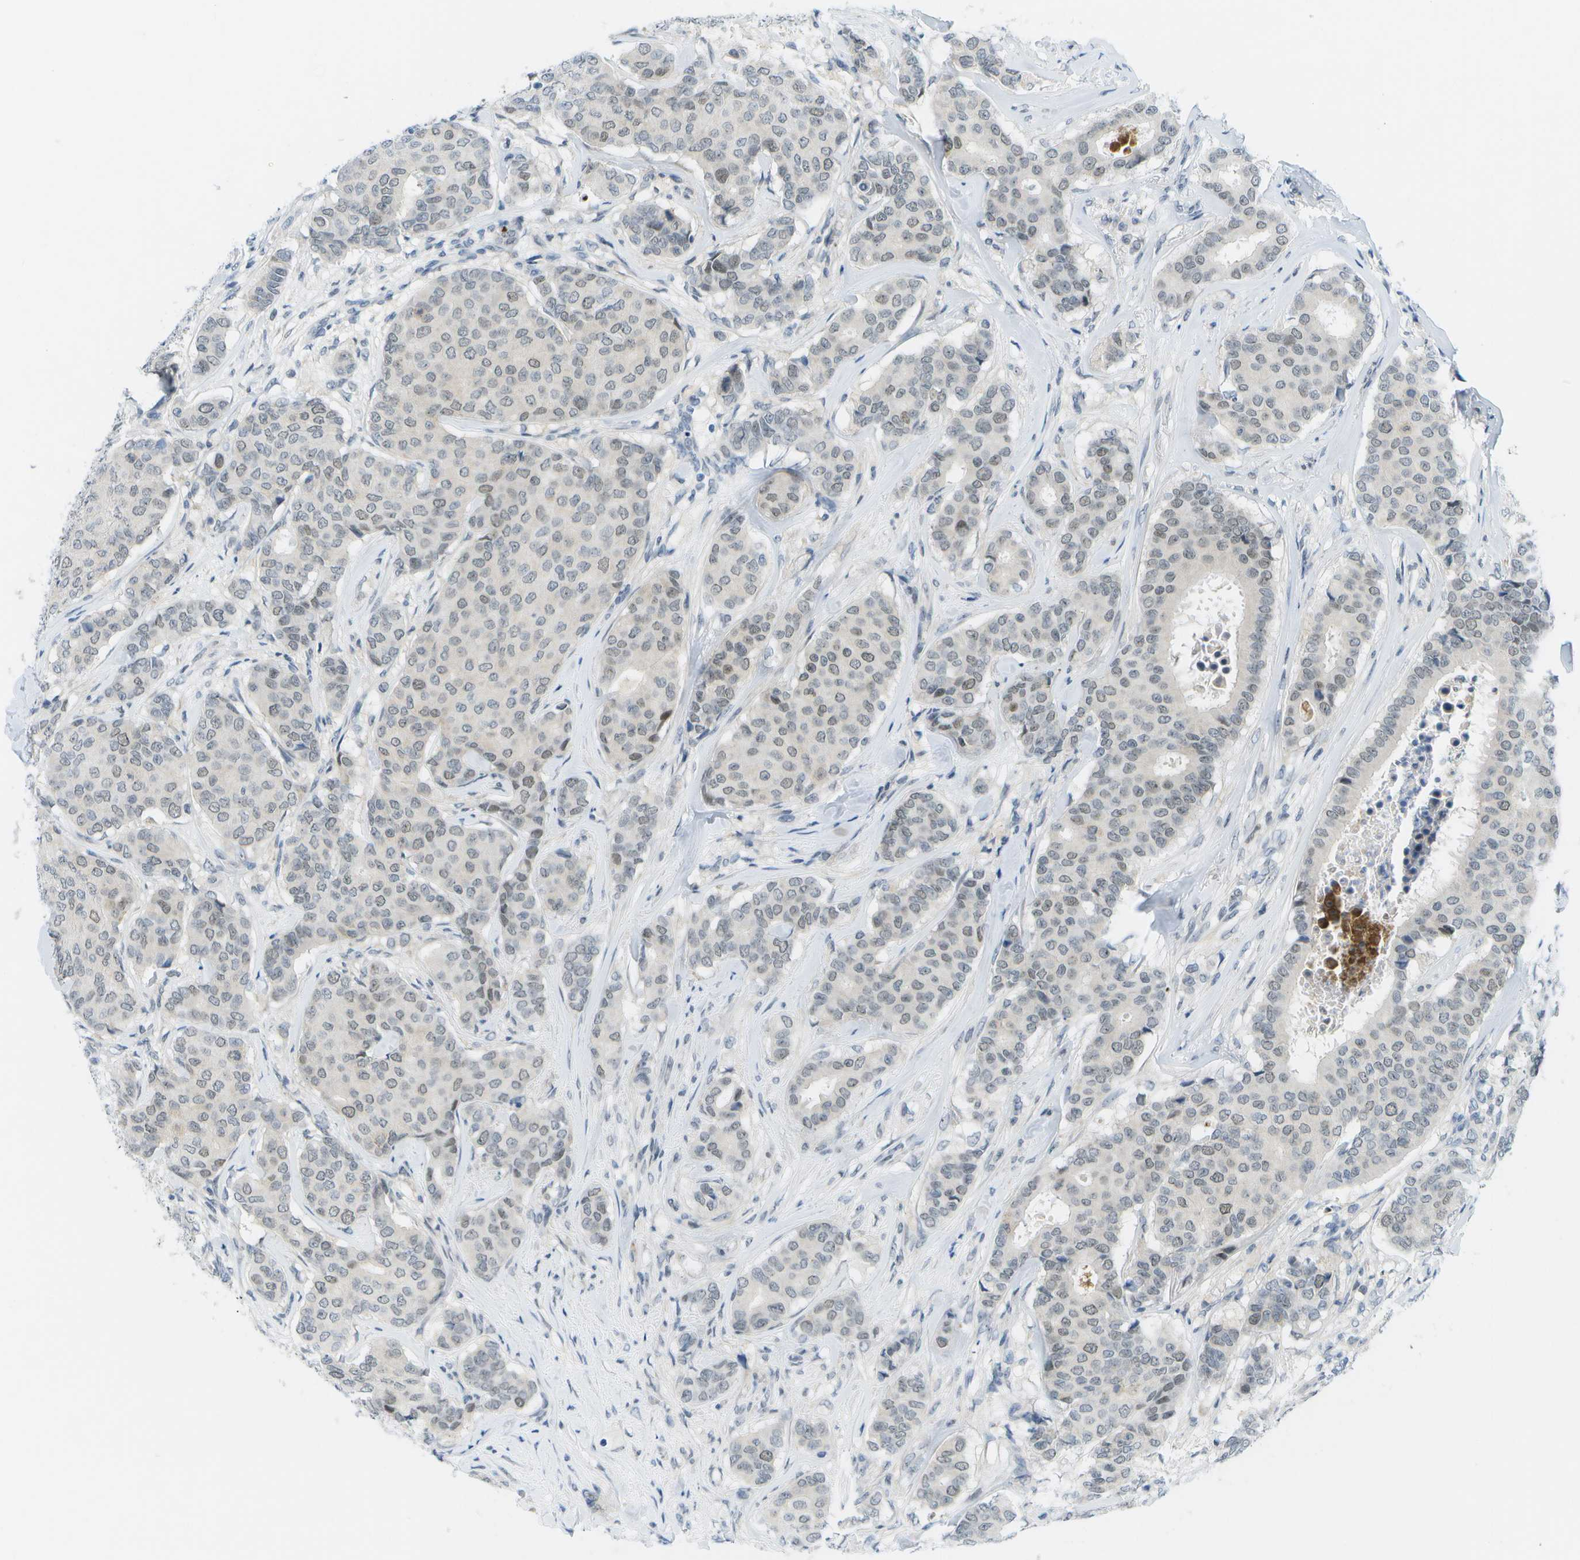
{"staining": {"intensity": "weak", "quantity": "<25%", "location": "nuclear"}, "tissue": "breast cancer", "cell_type": "Tumor cells", "image_type": "cancer", "snomed": [{"axis": "morphology", "description": "Duct carcinoma"}, {"axis": "topography", "description": "Breast"}], "caption": "A photomicrograph of human breast cancer is negative for staining in tumor cells. (Brightfield microscopy of DAB immunohistochemistry (IHC) at high magnification).", "gene": "PITHD1", "patient": {"sex": "female", "age": 75}}